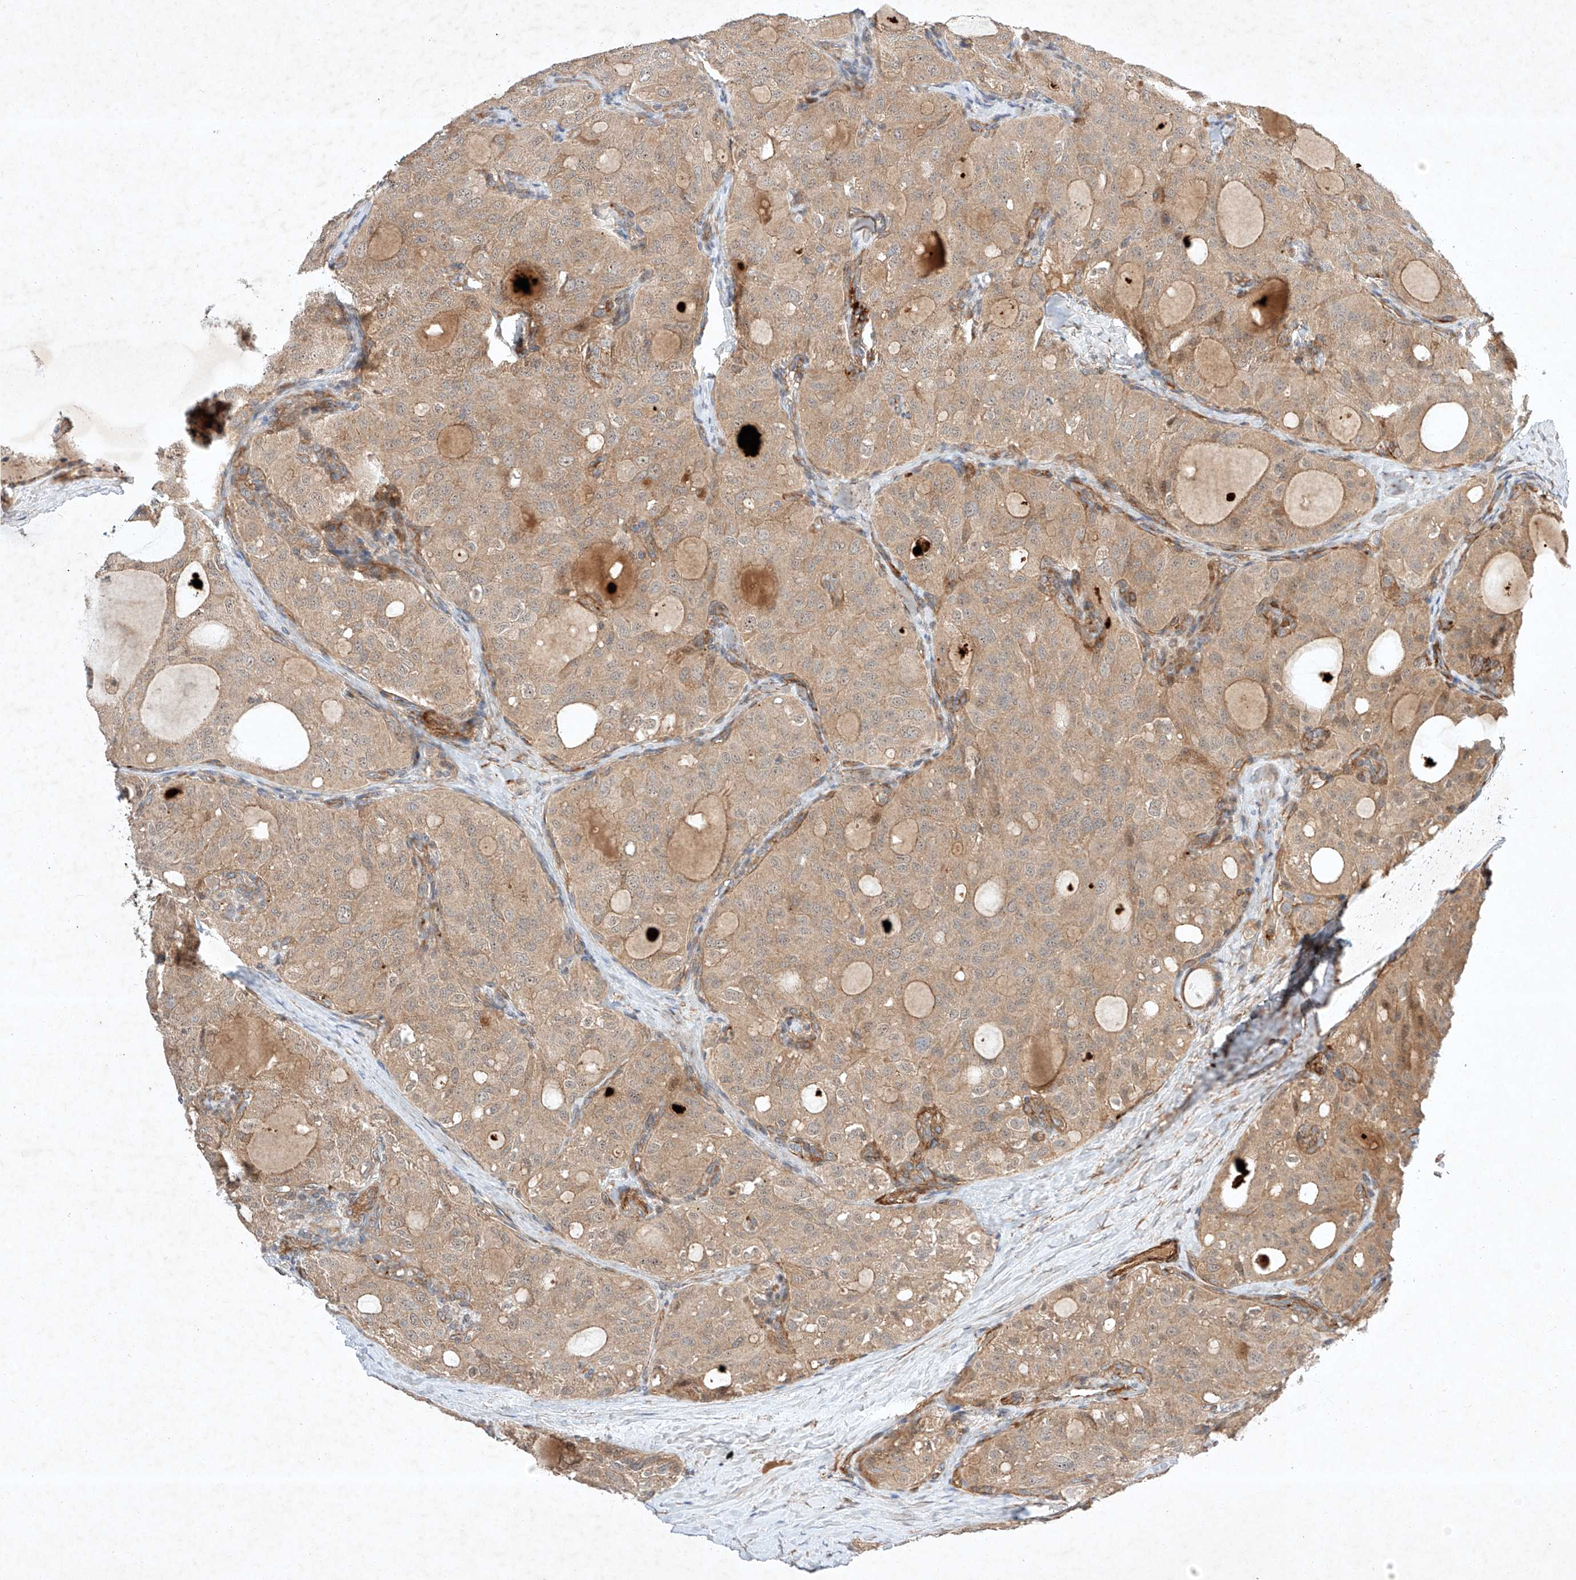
{"staining": {"intensity": "weak", "quantity": "25%-75%", "location": "cytoplasmic/membranous"}, "tissue": "thyroid cancer", "cell_type": "Tumor cells", "image_type": "cancer", "snomed": [{"axis": "morphology", "description": "Follicular adenoma carcinoma, NOS"}, {"axis": "topography", "description": "Thyroid gland"}], "caption": "Immunohistochemistry staining of follicular adenoma carcinoma (thyroid), which demonstrates low levels of weak cytoplasmic/membranous expression in approximately 25%-75% of tumor cells indicating weak cytoplasmic/membranous protein positivity. The staining was performed using DAB (3,3'-diaminobenzidine) (brown) for protein detection and nuclei were counterstained in hematoxylin (blue).", "gene": "ARHGAP33", "patient": {"sex": "male", "age": 75}}